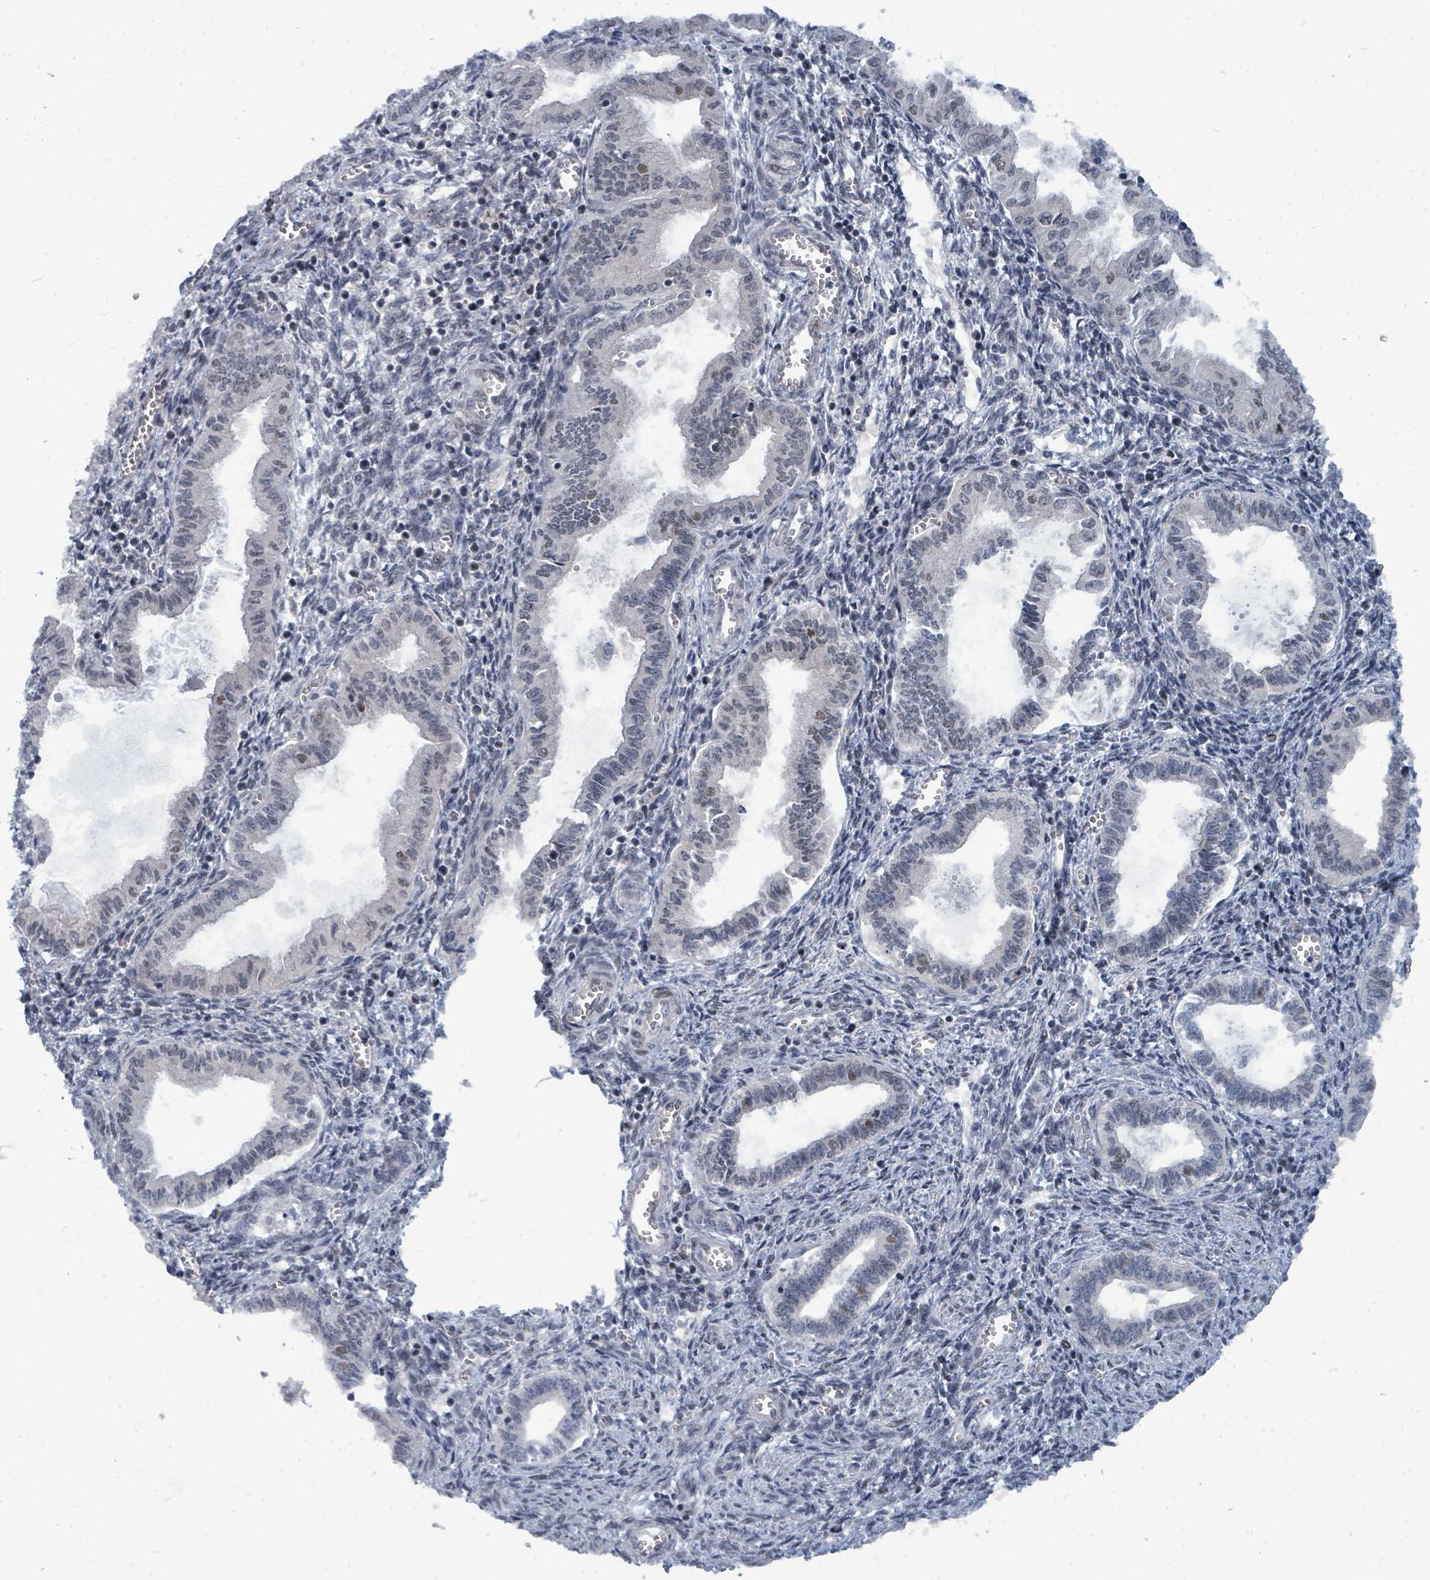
{"staining": {"intensity": "weak", "quantity": "25%-75%", "location": "nuclear"}, "tissue": "endometrium", "cell_type": "Cells in endometrial stroma", "image_type": "normal", "snomed": [{"axis": "morphology", "description": "Normal tissue, NOS"}, {"axis": "topography", "description": "Endometrium"}], "caption": "Immunohistochemistry (IHC) histopathology image of unremarkable endometrium stained for a protein (brown), which reveals low levels of weak nuclear staining in about 25%-75% of cells in endometrial stroma.", "gene": "UCK1", "patient": {"sex": "female", "age": 37}}